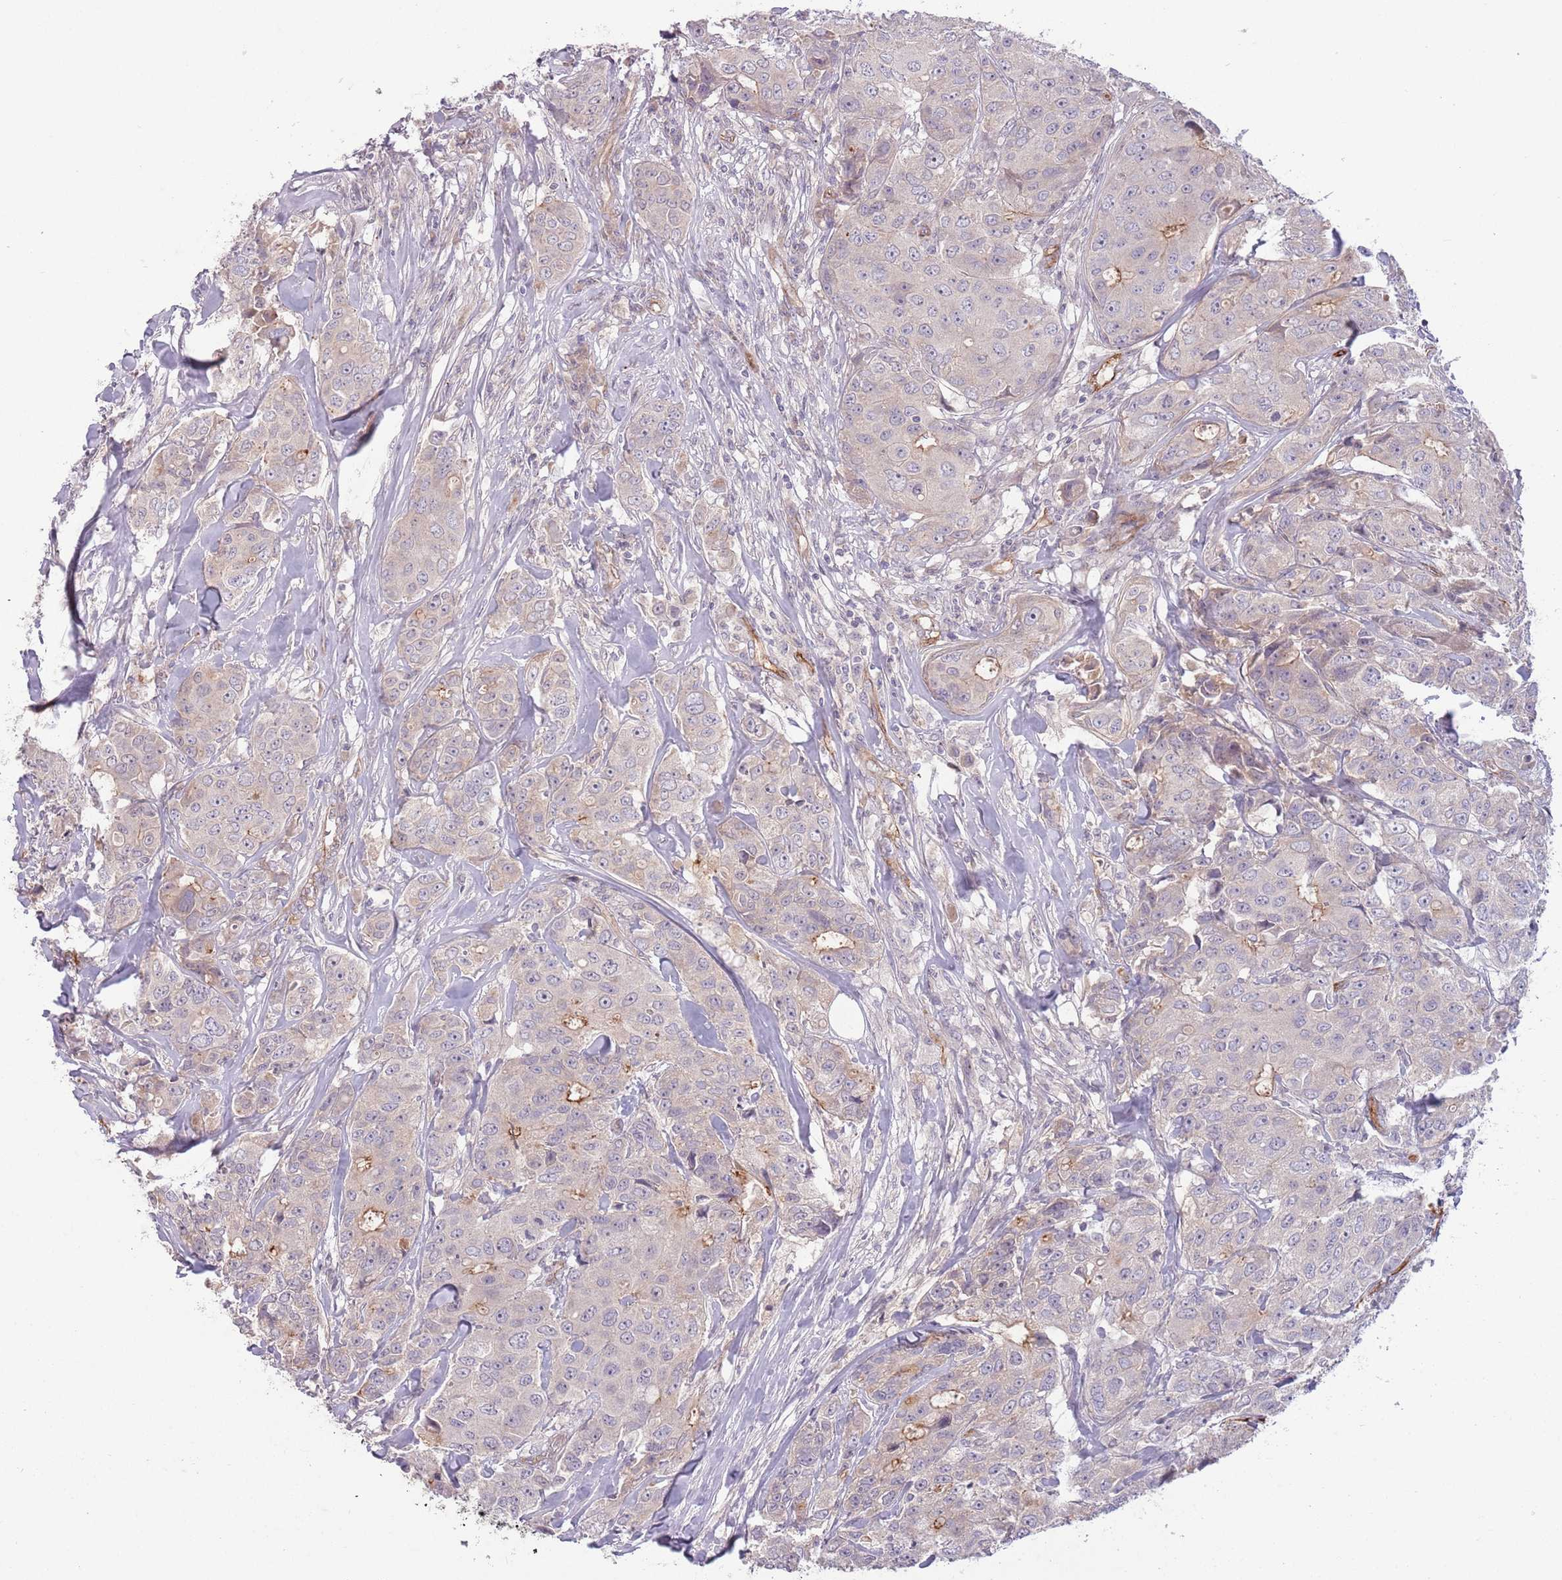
{"staining": {"intensity": "moderate", "quantity": "<25%", "location": "cytoplasmic/membranous"}, "tissue": "breast cancer", "cell_type": "Tumor cells", "image_type": "cancer", "snomed": [{"axis": "morphology", "description": "Duct carcinoma"}, {"axis": "topography", "description": "Breast"}], "caption": "The immunohistochemical stain shows moderate cytoplasmic/membranous expression in tumor cells of breast cancer (intraductal carcinoma) tissue.", "gene": "SAV1", "patient": {"sex": "female", "age": 43}}